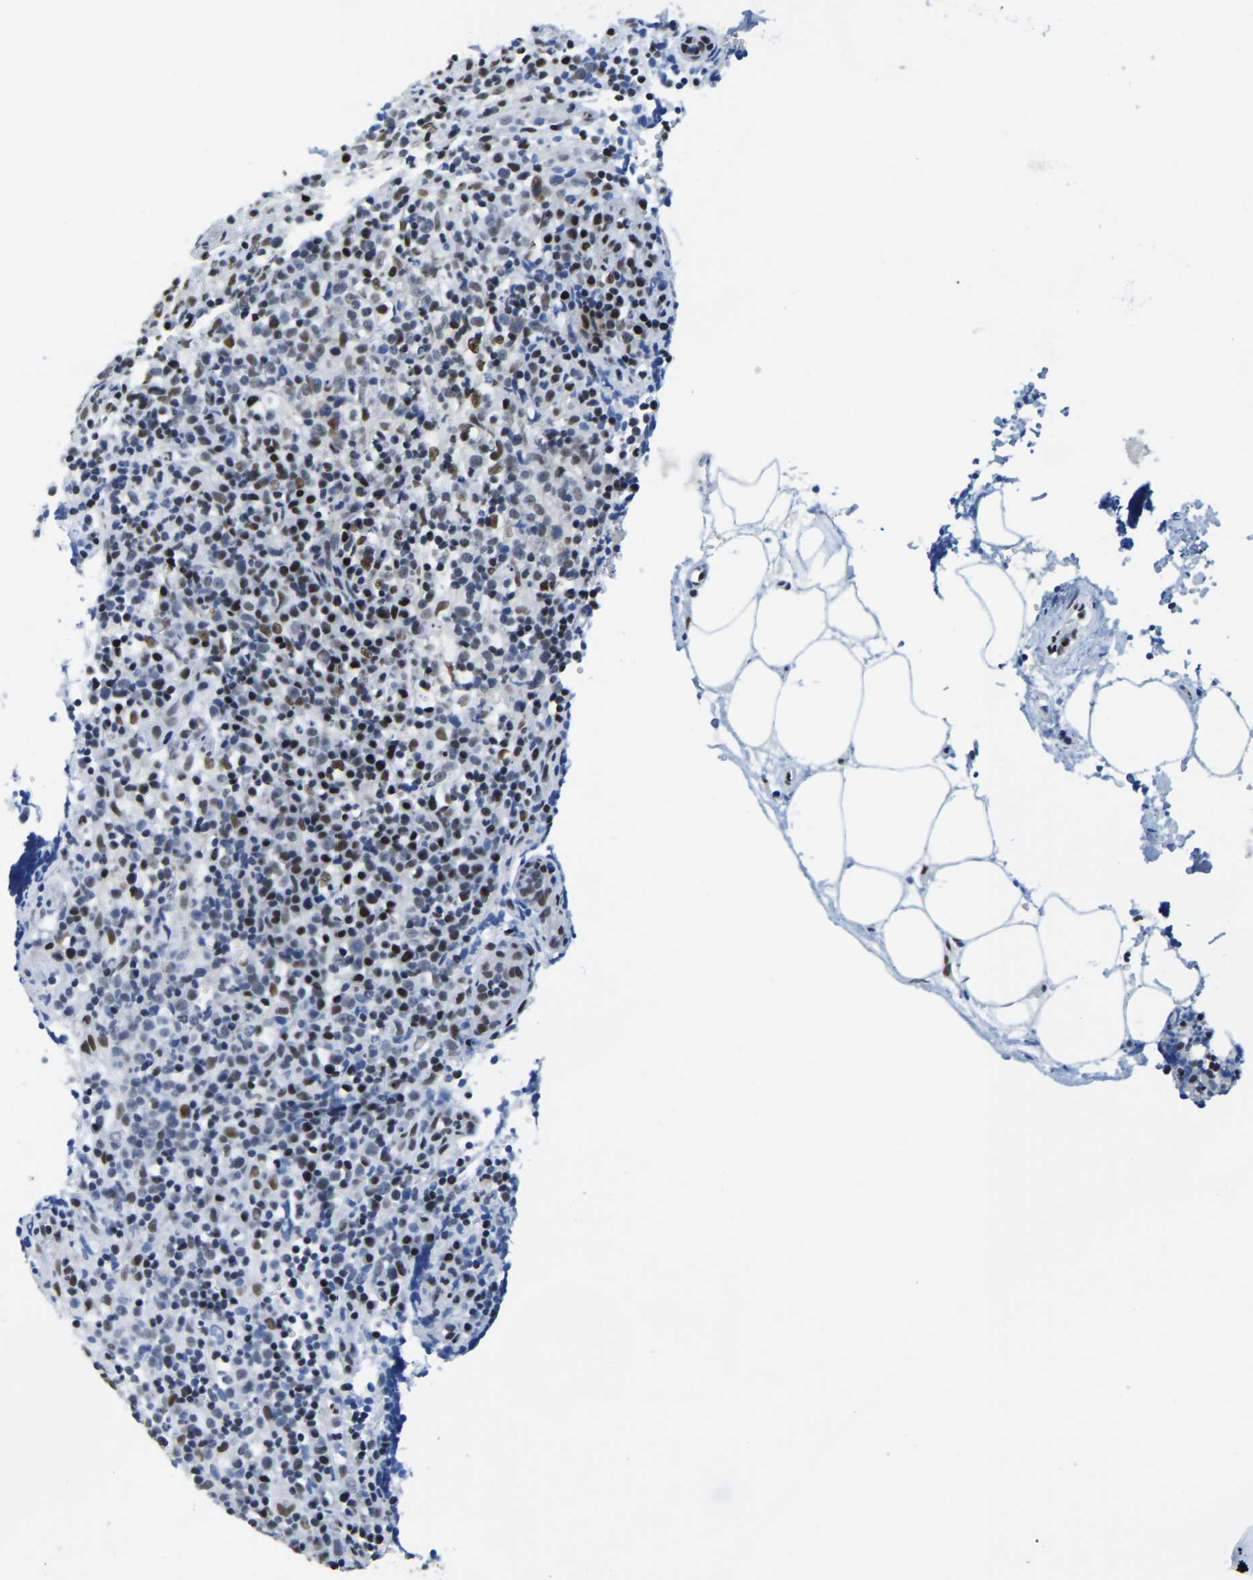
{"staining": {"intensity": "moderate", "quantity": "25%-75%", "location": "nuclear"}, "tissue": "lymphoma", "cell_type": "Tumor cells", "image_type": "cancer", "snomed": [{"axis": "morphology", "description": "Malignant lymphoma, non-Hodgkin's type, High grade"}, {"axis": "topography", "description": "Lymph node"}], "caption": "Approximately 25%-75% of tumor cells in malignant lymphoma, non-Hodgkin's type (high-grade) reveal moderate nuclear protein staining as visualized by brown immunohistochemical staining.", "gene": "UBA1", "patient": {"sex": "female", "age": 76}}